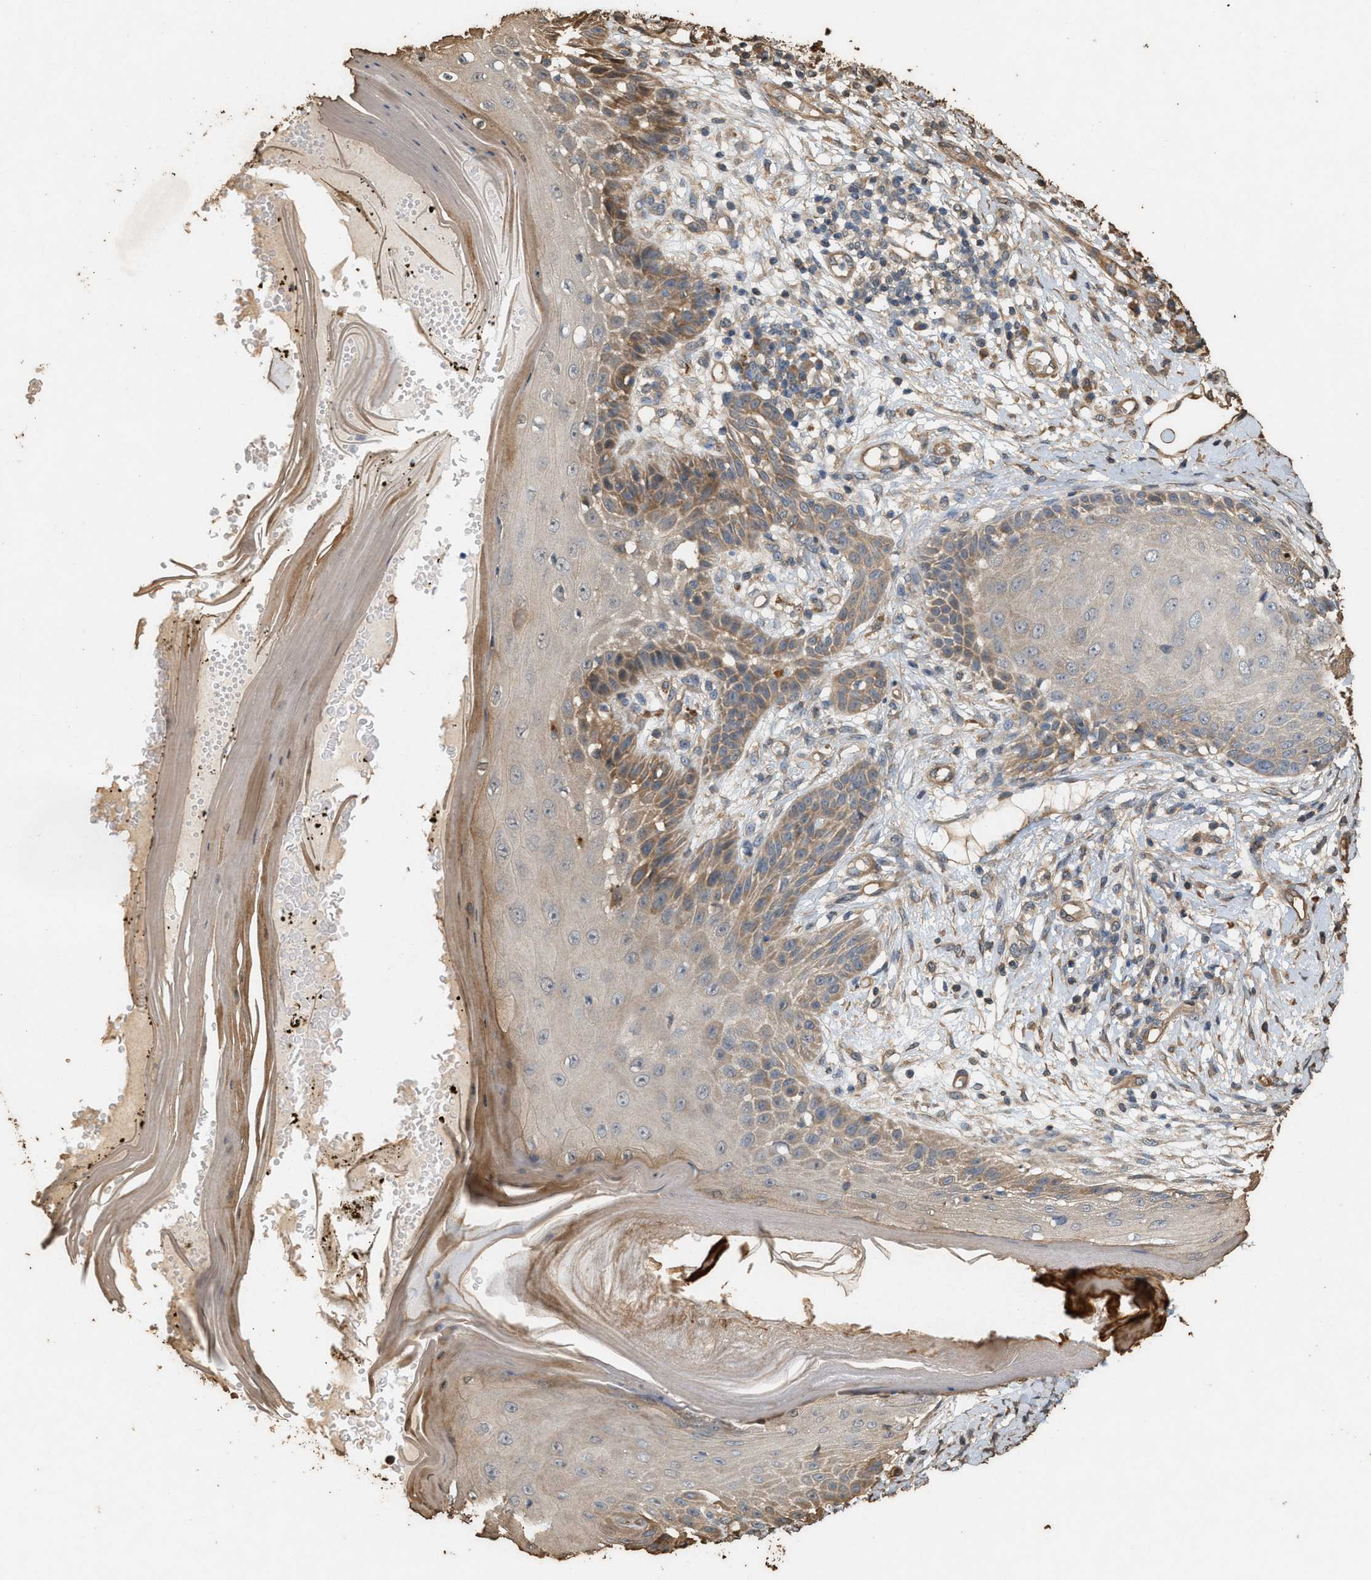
{"staining": {"intensity": "weak", "quantity": ">75%", "location": "cytoplasmic/membranous"}, "tissue": "skin", "cell_type": "Fibroblasts", "image_type": "normal", "snomed": [{"axis": "morphology", "description": "Normal tissue, NOS"}, {"axis": "topography", "description": "Skin"}, {"axis": "topography", "description": "Peripheral nerve tissue"}], "caption": "Immunohistochemistry (IHC) of normal skin demonstrates low levels of weak cytoplasmic/membranous expression in about >75% of fibroblasts. The protein is stained brown, and the nuclei are stained in blue (DAB IHC with brightfield microscopy, high magnification).", "gene": "DCAF7", "patient": {"sex": "male", "age": 24}}